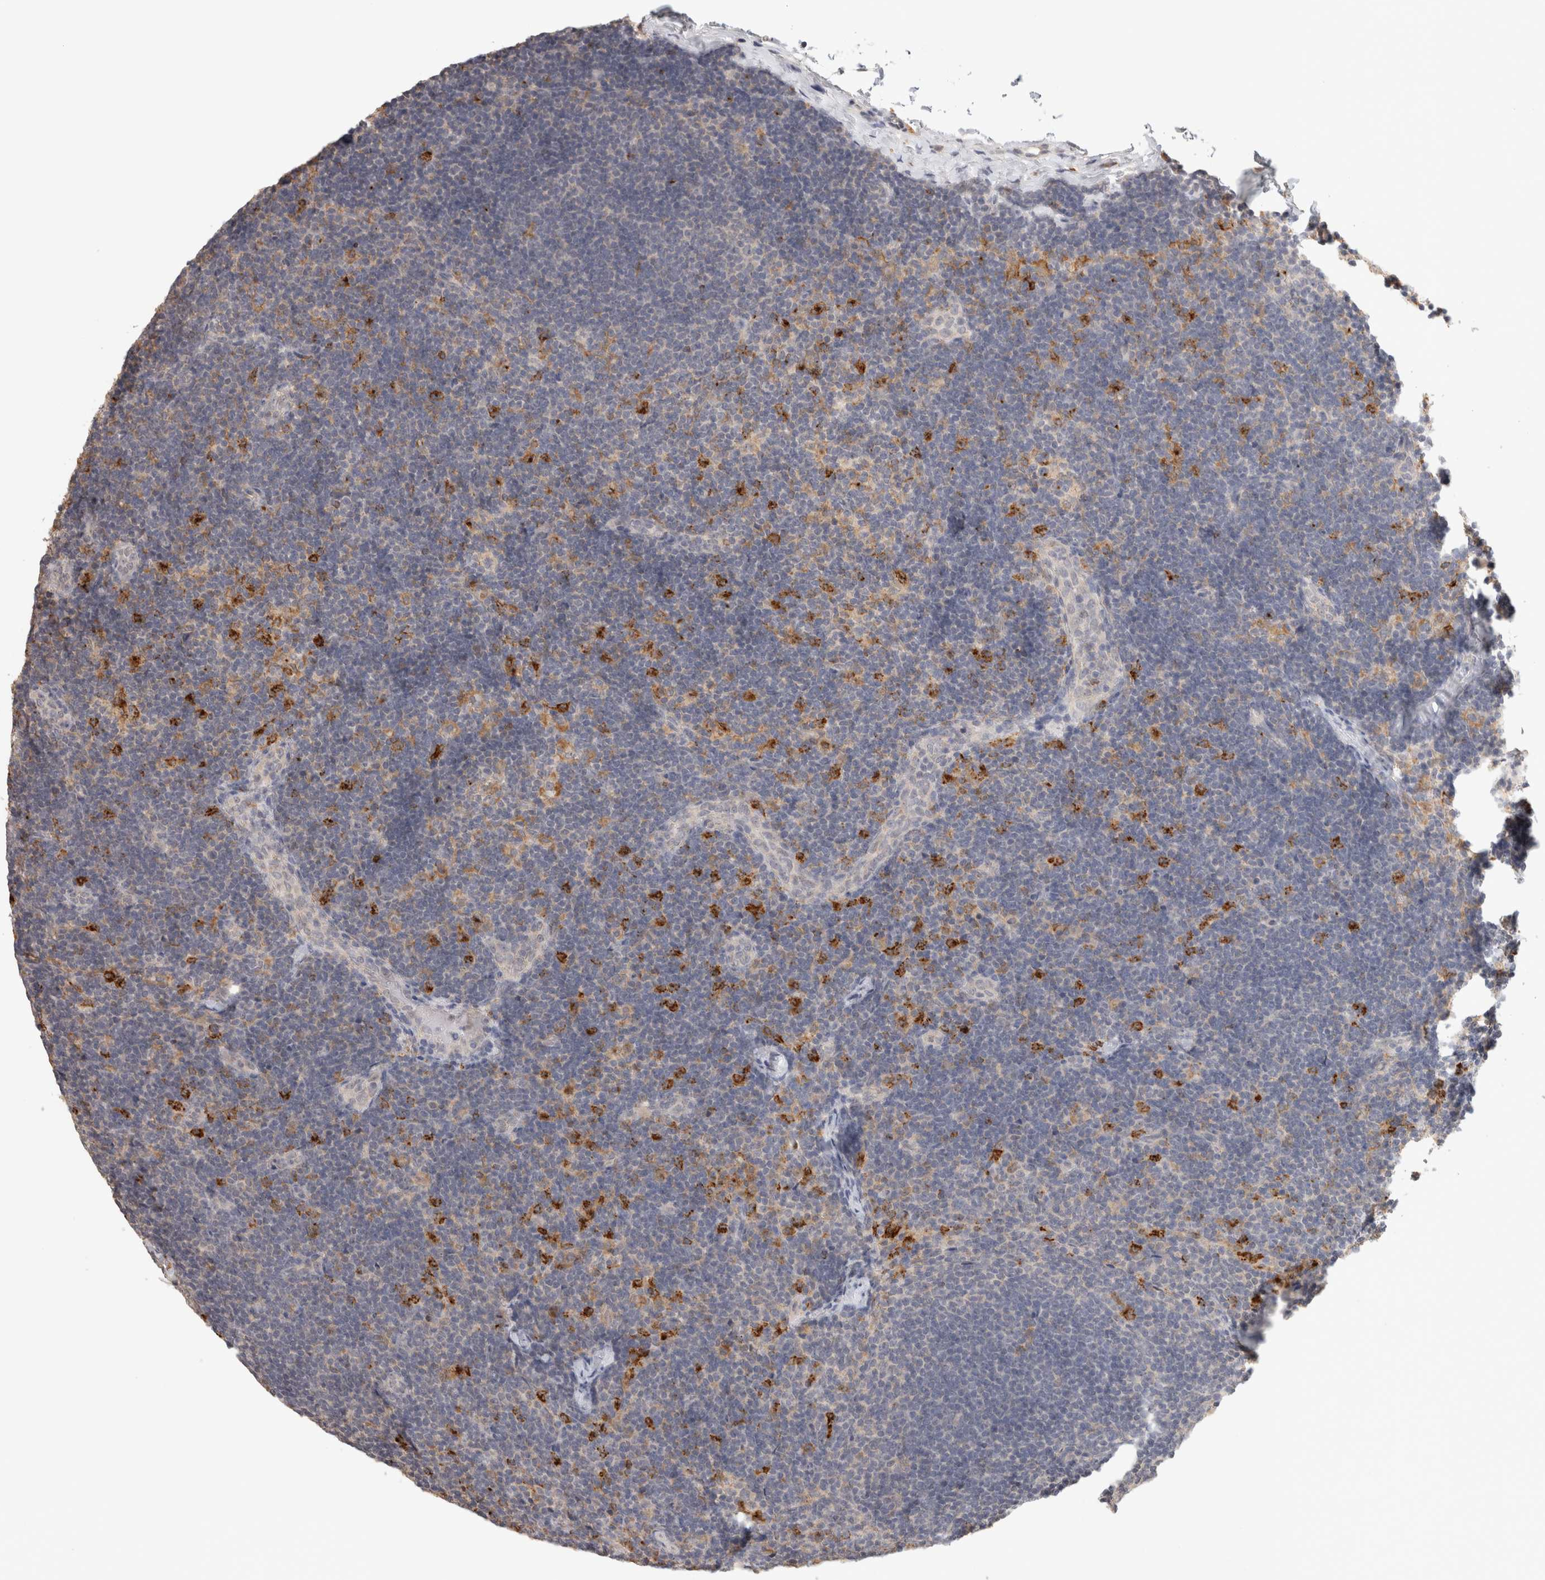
{"staining": {"intensity": "strong", "quantity": "<25%", "location": "cytoplasmic/membranous"}, "tissue": "lymph node", "cell_type": "Non-germinal center cells", "image_type": "normal", "snomed": [{"axis": "morphology", "description": "Normal tissue, NOS"}, {"axis": "topography", "description": "Lymph node"}], "caption": "Non-germinal center cells exhibit medium levels of strong cytoplasmic/membranous expression in about <25% of cells in normal lymph node.", "gene": "HAVCR2", "patient": {"sex": "female", "age": 22}}